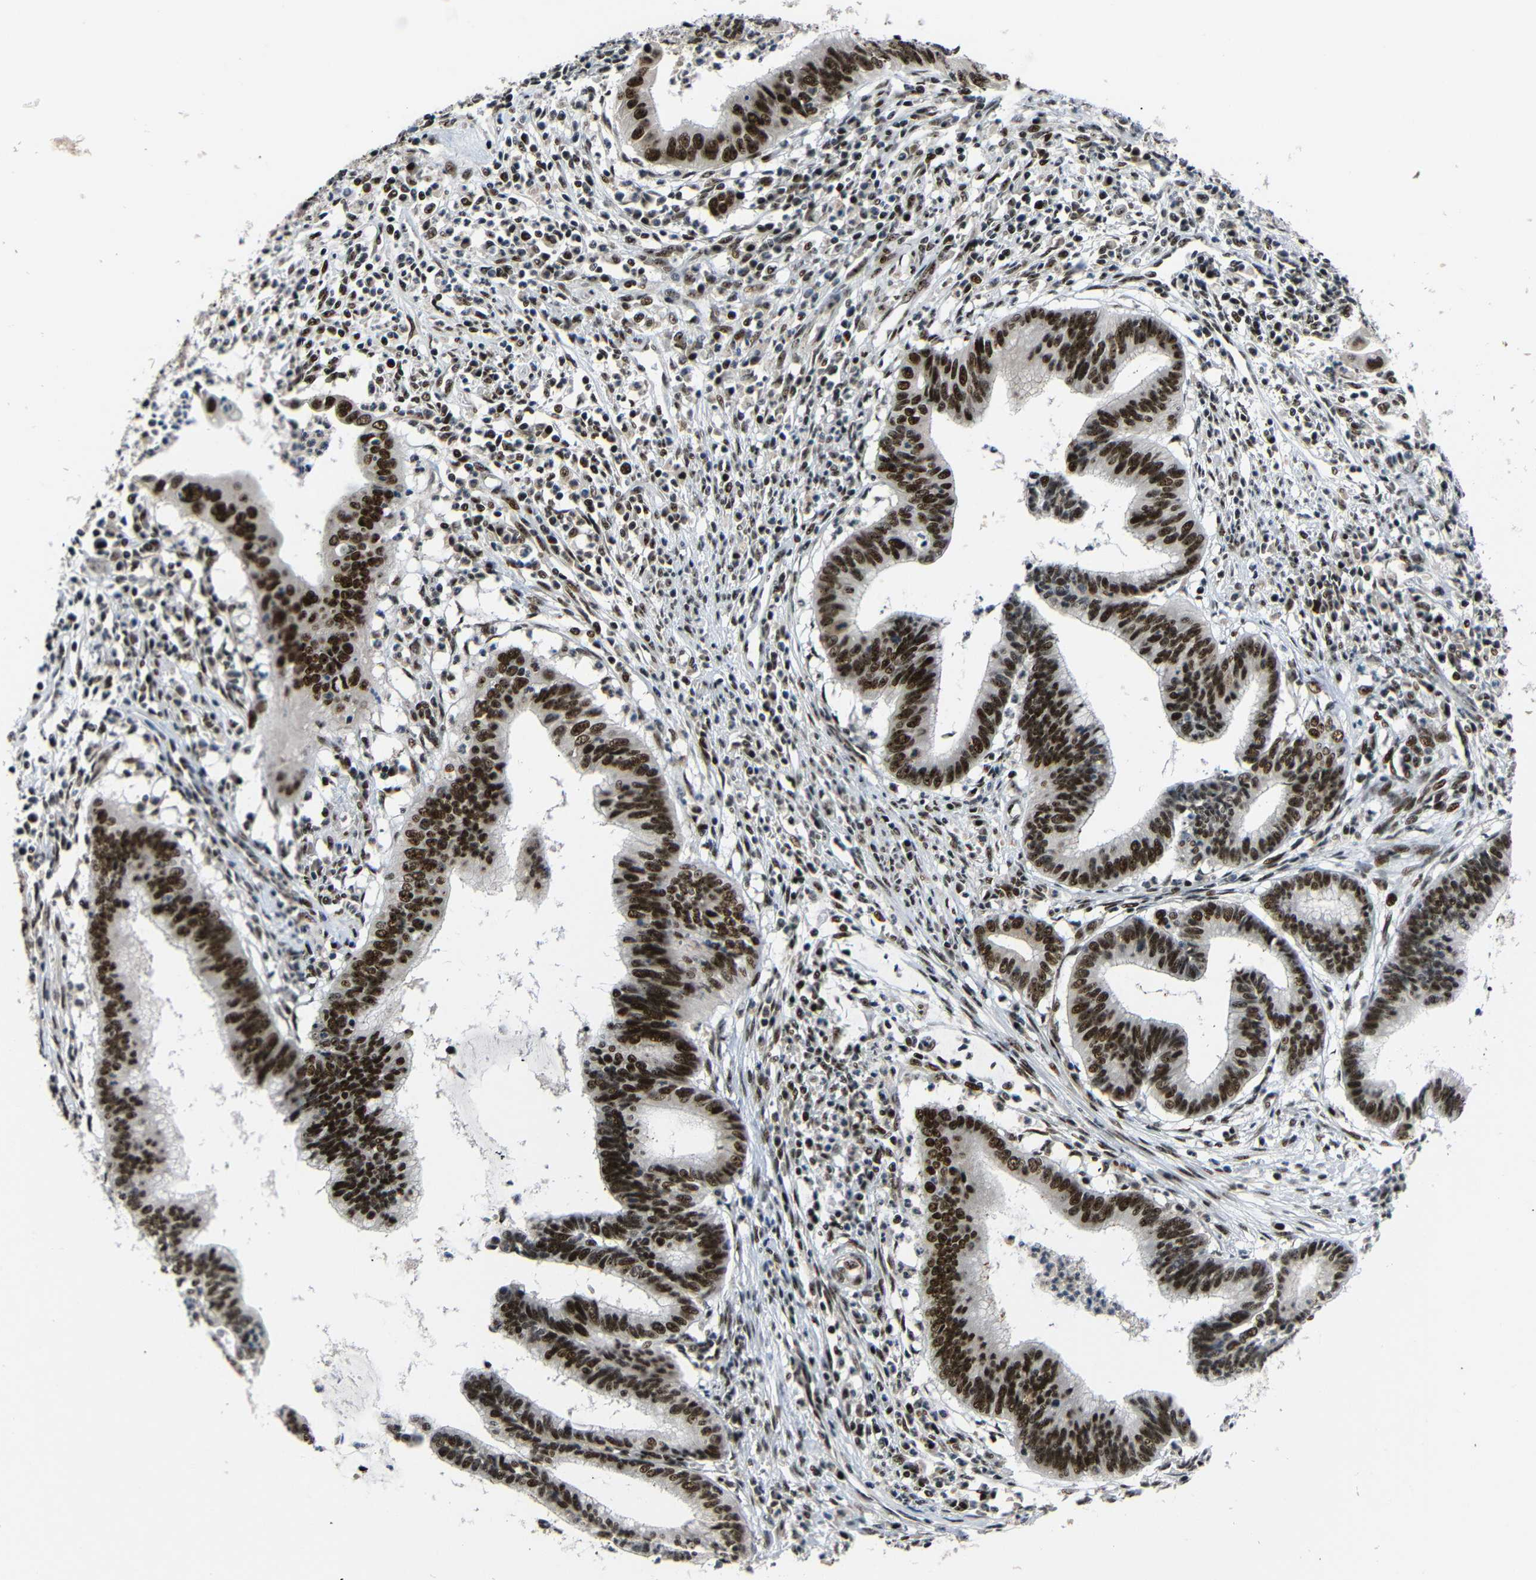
{"staining": {"intensity": "strong", "quantity": ">75%", "location": "nuclear"}, "tissue": "cervical cancer", "cell_type": "Tumor cells", "image_type": "cancer", "snomed": [{"axis": "morphology", "description": "Adenocarcinoma, NOS"}, {"axis": "topography", "description": "Cervix"}], "caption": "Brown immunohistochemical staining in cervical cancer shows strong nuclear positivity in about >75% of tumor cells. Nuclei are stained in blue.", "gene": "SETDB2", "patient": {"sex": "female", "age": 36}}